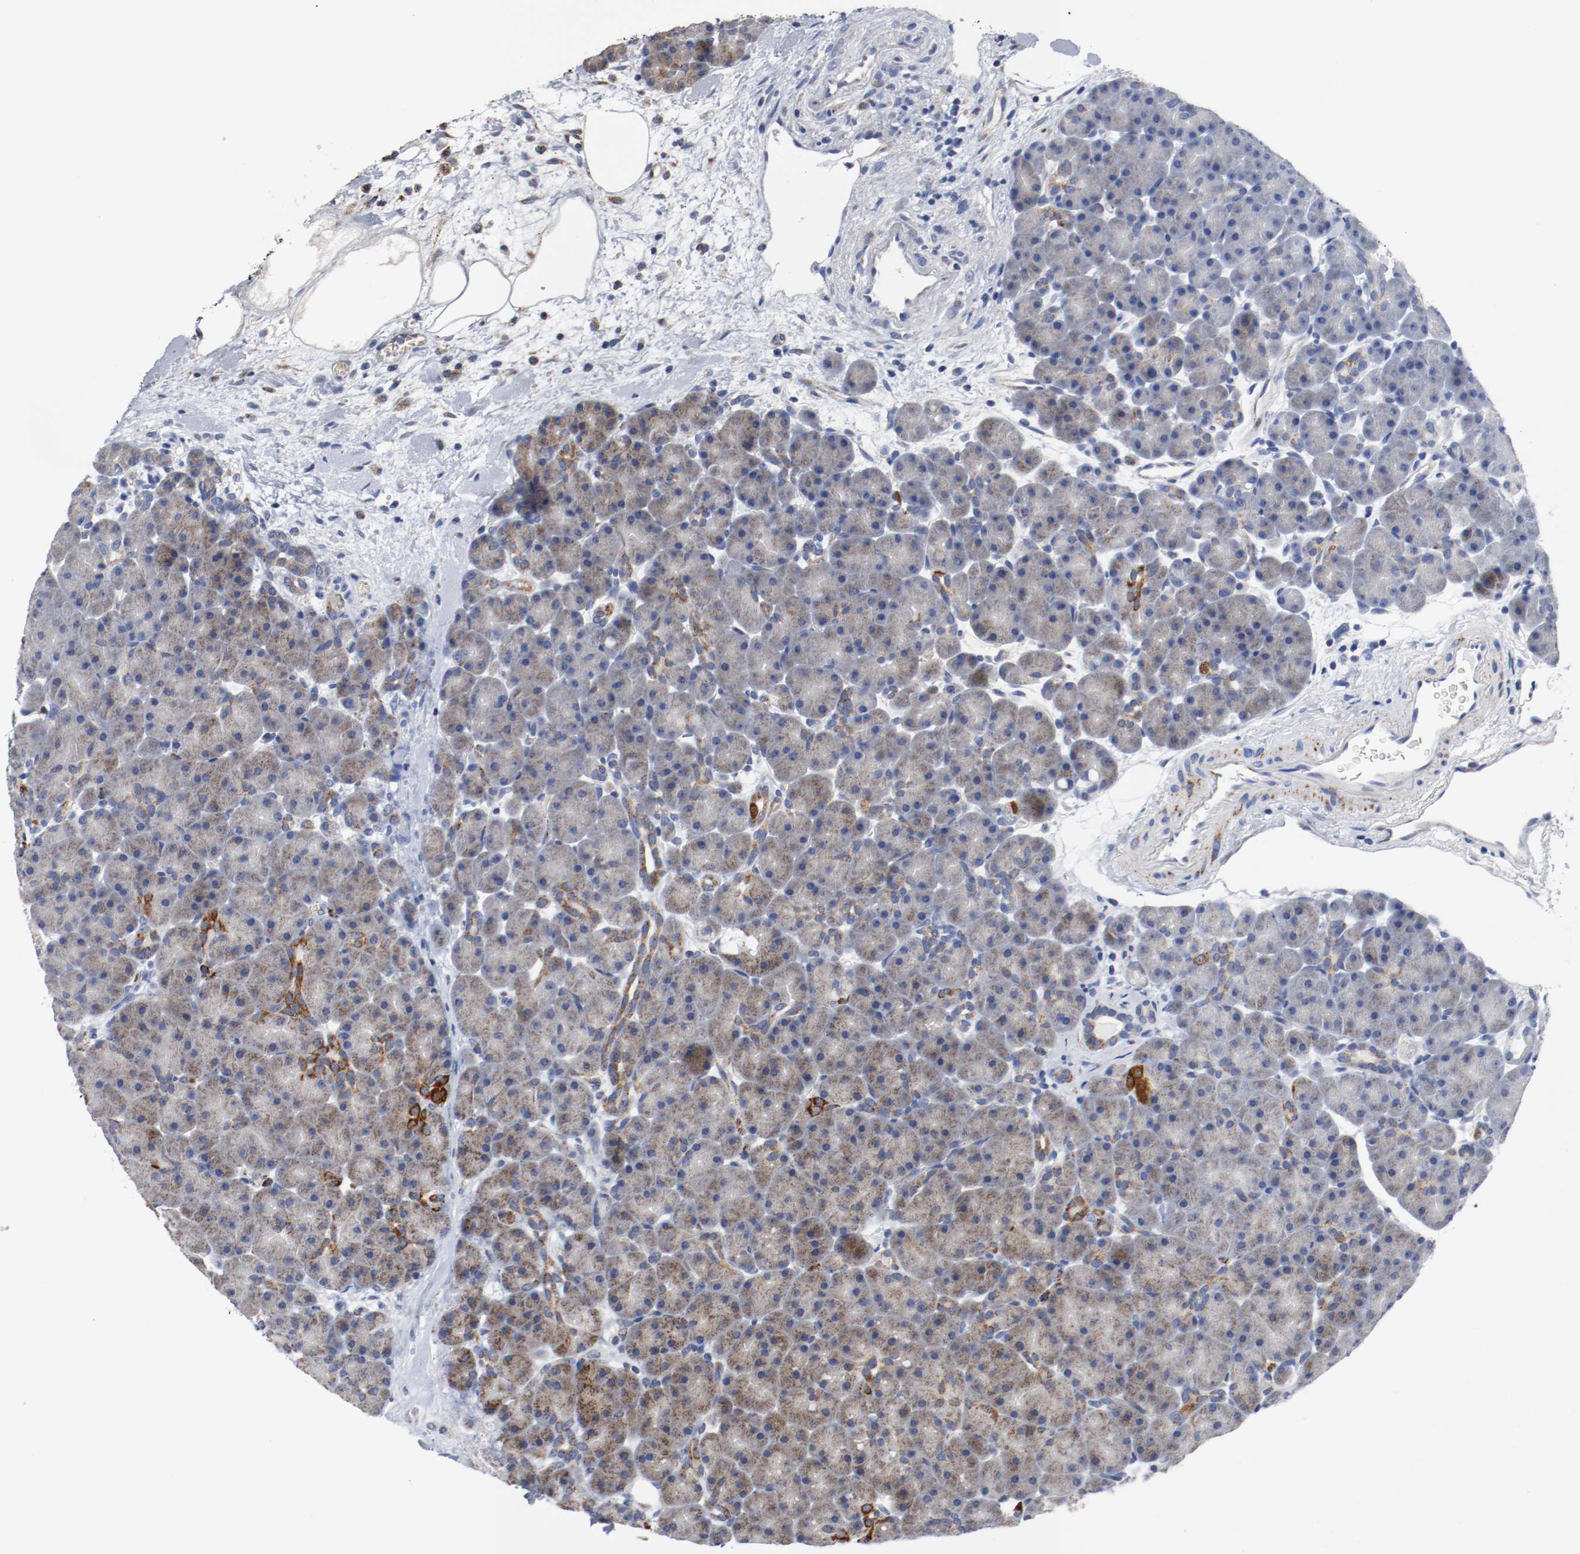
{"staining": {"intensity": "moderate", "quantity": ">75%", "location": "cytoplasmic/membranous"}, "tissue": "pancreas", "cell_type": "Exocrine glandular cells", "image_type": "normal", "snomed": [{"axis": "morphology", "description": "Normal tissue, NOS"}, {"axis": "topography", "description": "Pancreas"}], "caption": "Exocrine glandular cells reveal medium levels of moderate cytoplasmic/membranous staining in approximately >75% of cells in normal pancreas. The protein of interest is stained brown, and the nuclei are stained in blue (DAB IHC with brightfield microscopy, high magnification).", "gene": "TUBD1", "patient": {"sex": "male", "age": 66}}